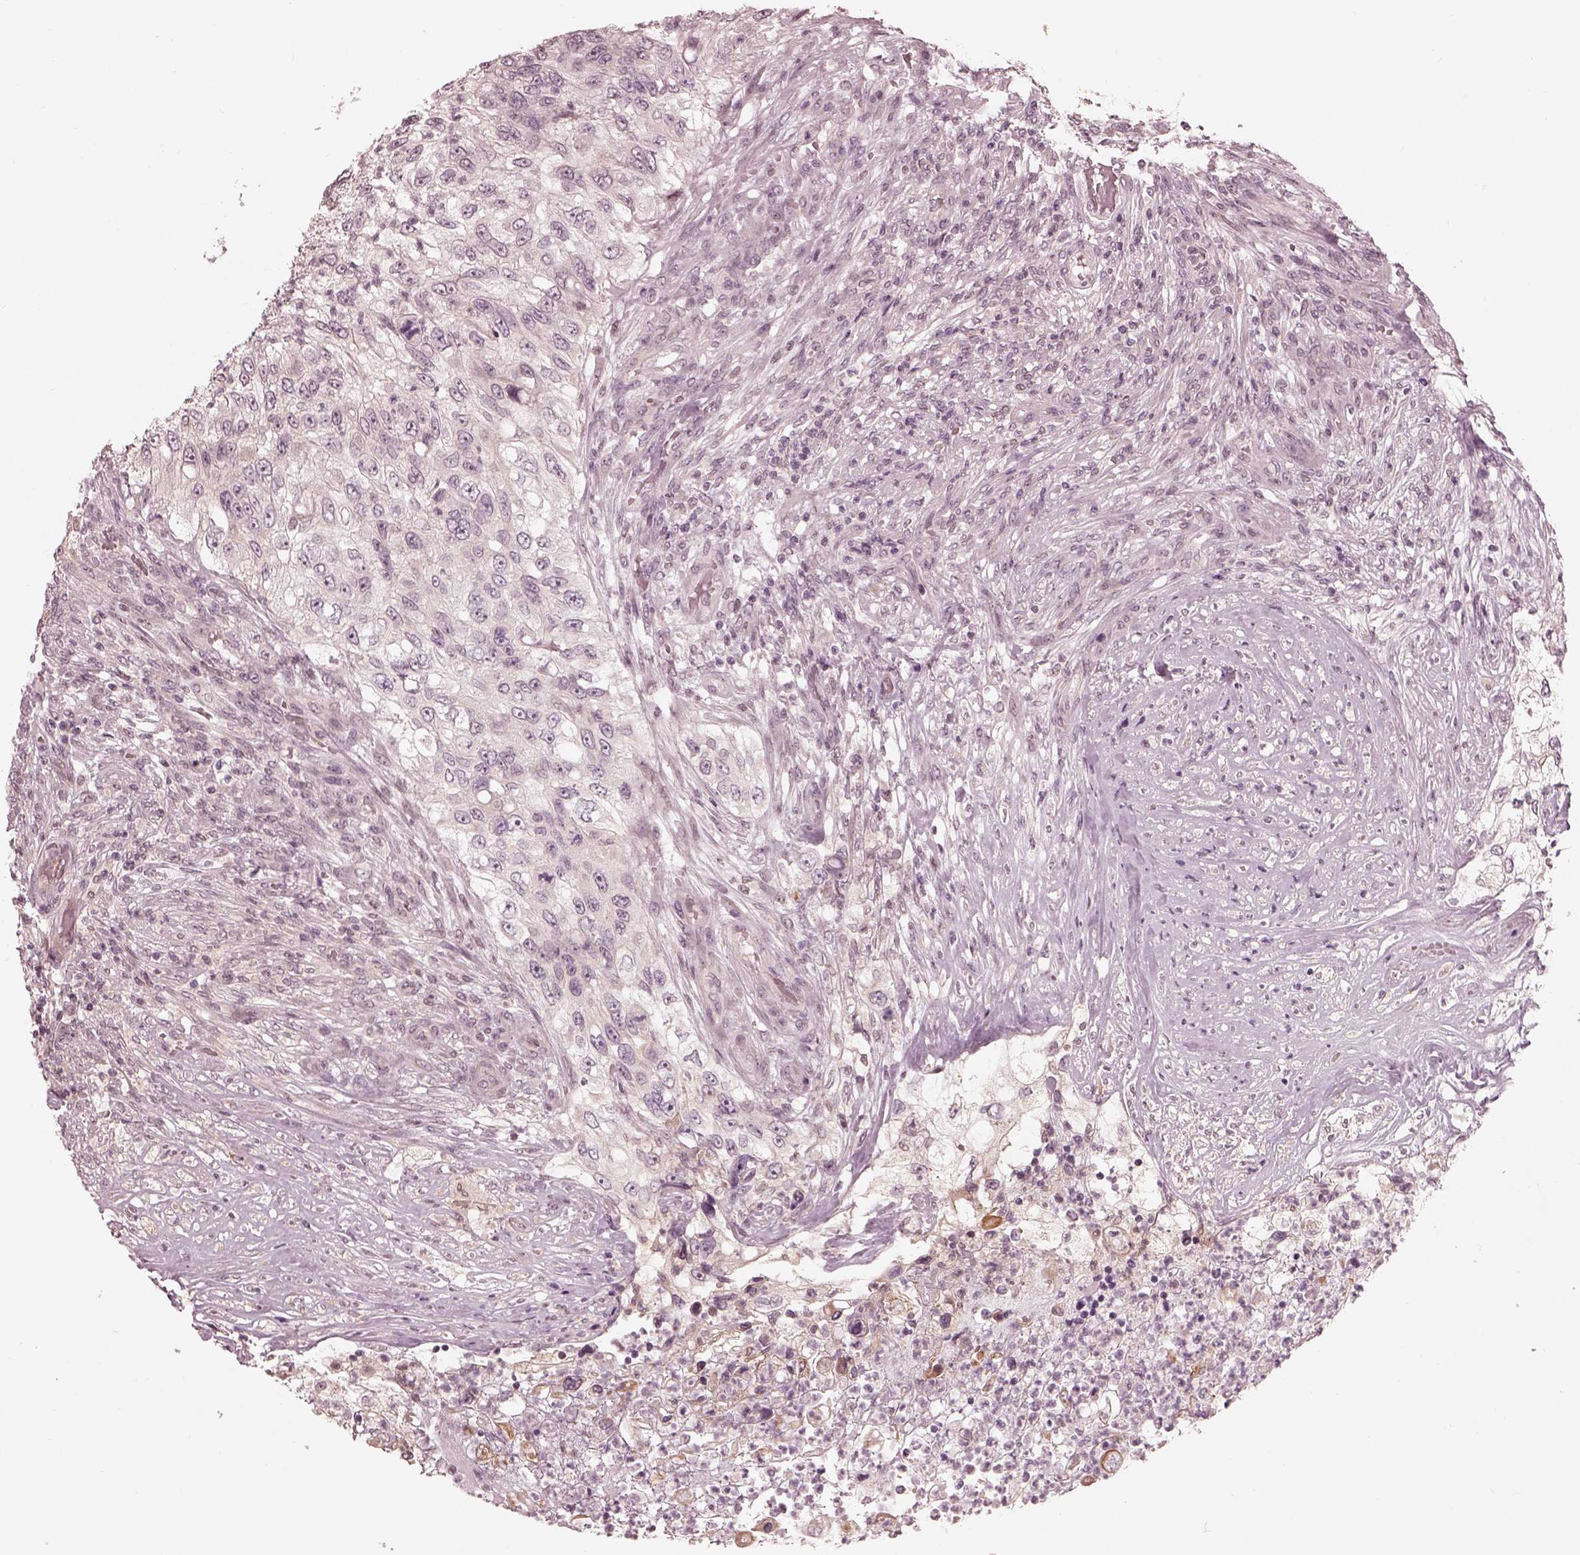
{"staining": {"intensity": "negative", "quantity": "none", "location": "none"}, "tissue": "urothelial cancer", "cell_type": "Tumor cells", "image_type": "cancer", "snomed": [{"axis": "morphology", "description": "Urothelial carcinoma, High grade"}, {"axis": "topography", "description": "Urinary bladder"}], "caption": "Urothelial cancer stained for a protein using IHC shows no staining tumor cells.", "gene": "IQCG", "patient": {"sex": "female", "age": 60}}